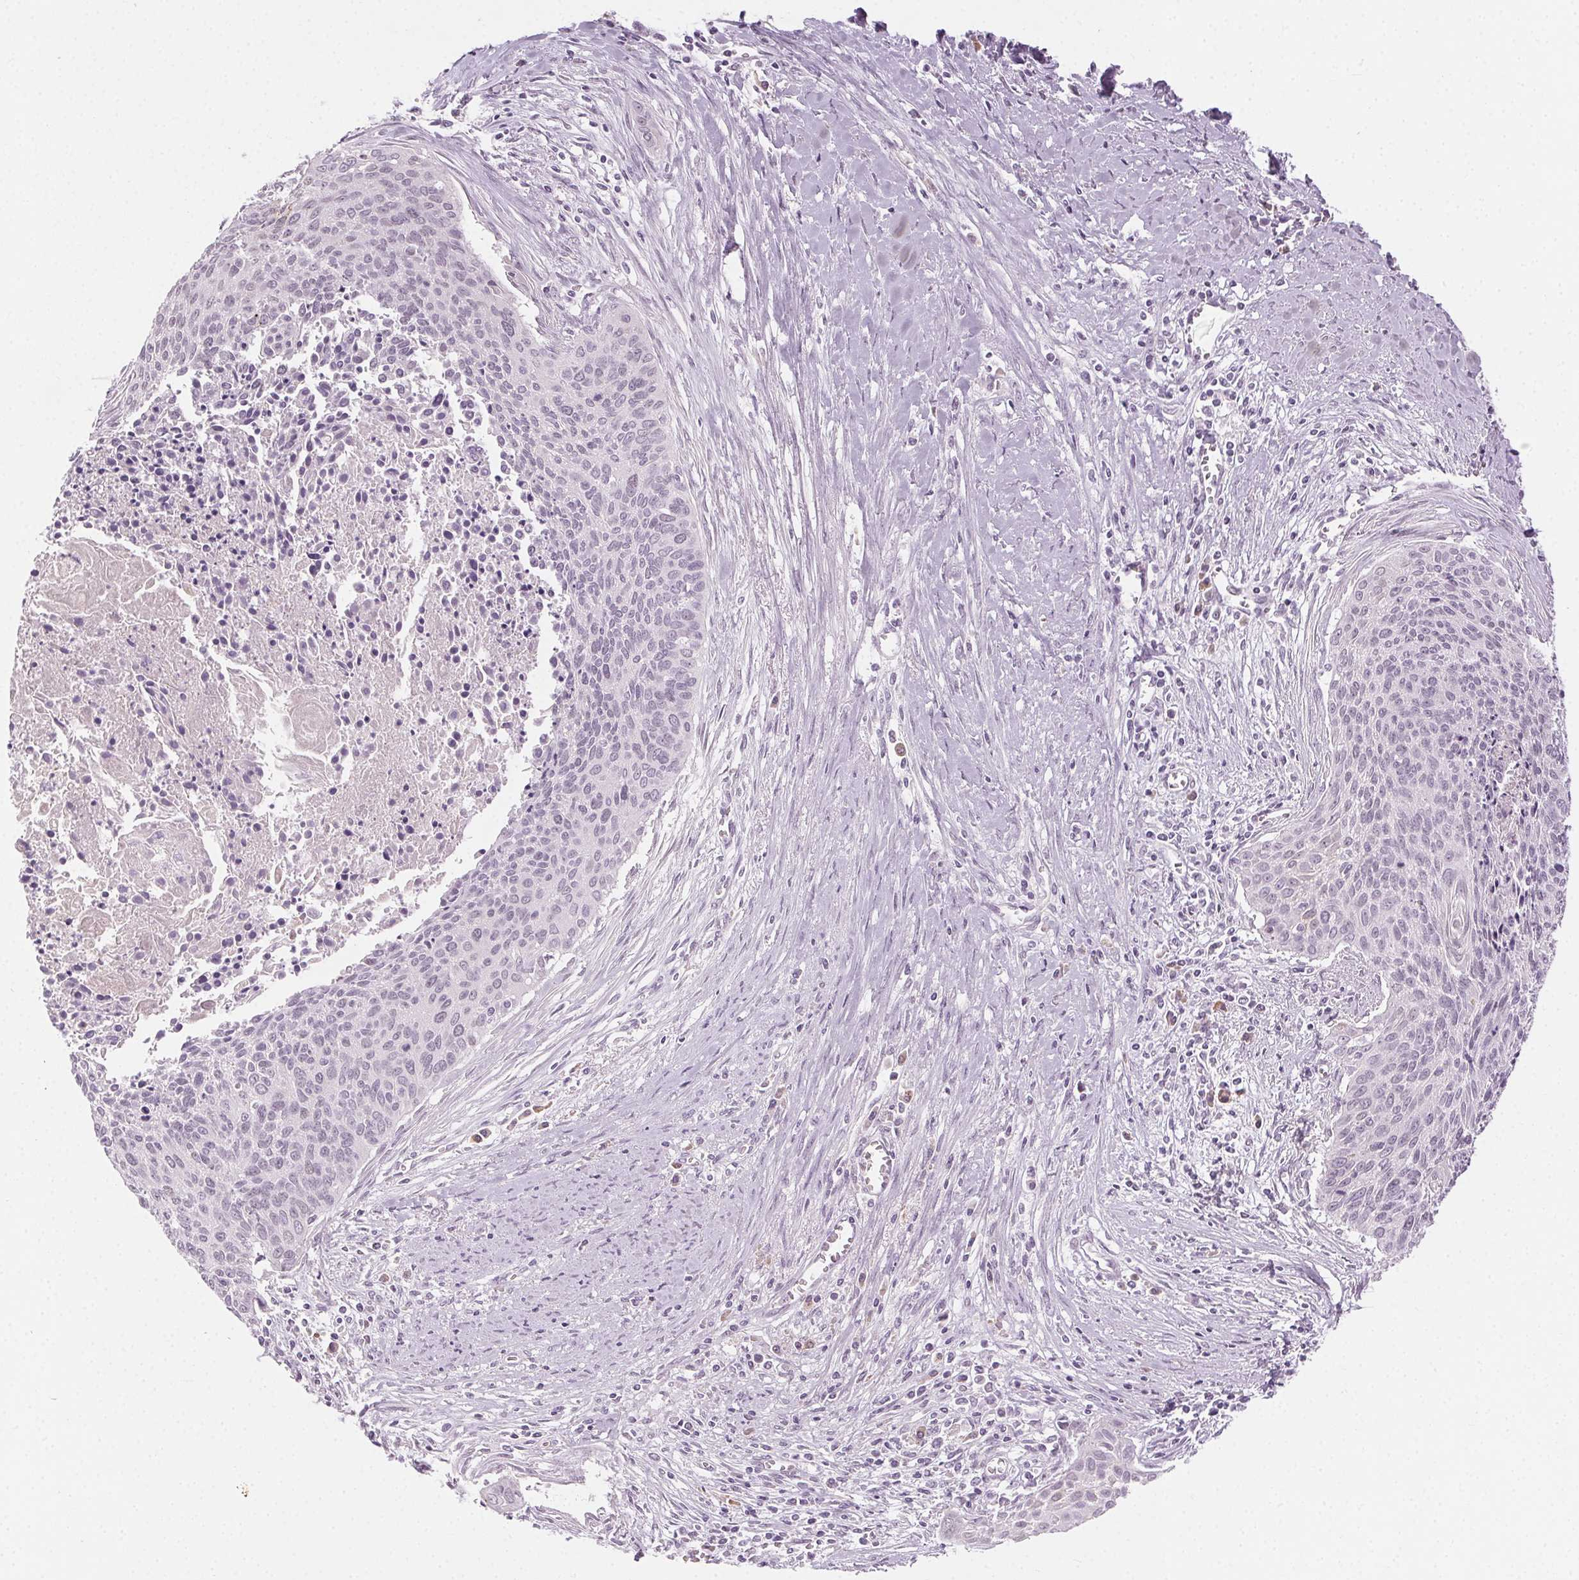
{"staining": {"intensity": "negative", "quantity": "none", "location": "none"}, "tissue": "cervical cancer", "cell_type": "Tumor cells", "image_type": "cancer", "snomed": [{"axis": "morphology", "description": "Squamous cell carcinoma, NOS"}, {"axis": "topography", "description": "Cervix"}], "caption": "This is a photomicrograph of immunohistochemistry (IHC) staining of cervical squamous cell carcinoma, which shows no expression in tumor cells. (DAB IHC, high magnification).", "gene": "HSF5", "patient": {"sex": "female", "age": 55}}